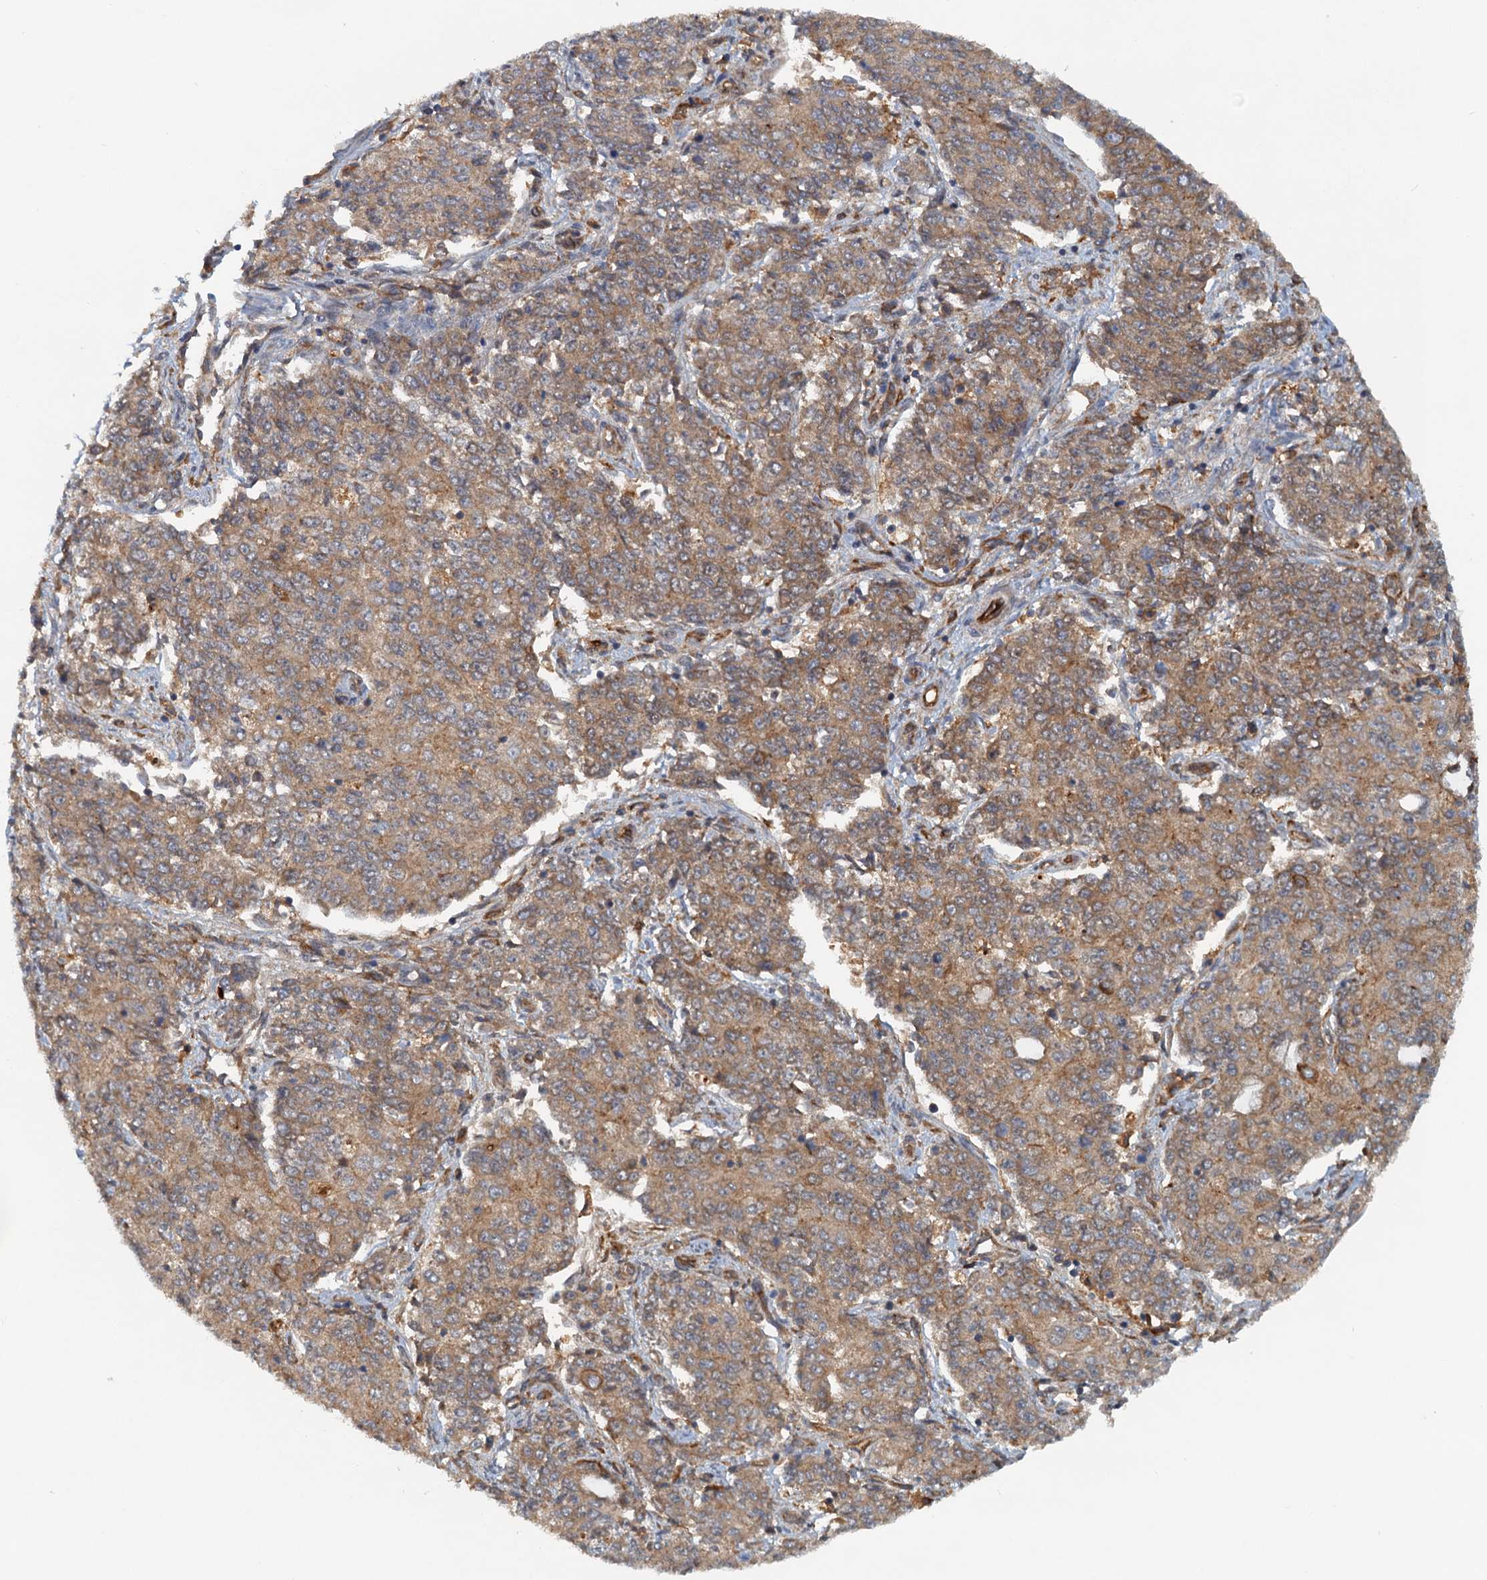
{"staining": {"intensity": "moderate", "quantity": ">75%", "location": "cytoplasmic/membranous"}, "tissue": "endometrial cancer", "cell_type": "Tumor cells", "image_type": "cancer", "snomed": [{"axis": "morphology", "description": "Adenocarcinoma, NOS"}, {"axis": "topography", "description": "Endometrium"}], "caption": "The histopathology image shows a brown stain indicating the presence of a protein in the cytoplasmic/membranous of tumor cells in endometrial cancer (adenocarcinoma).", "gene": "NIPAL3", "patient": {"sex": "female", "age": 50}}